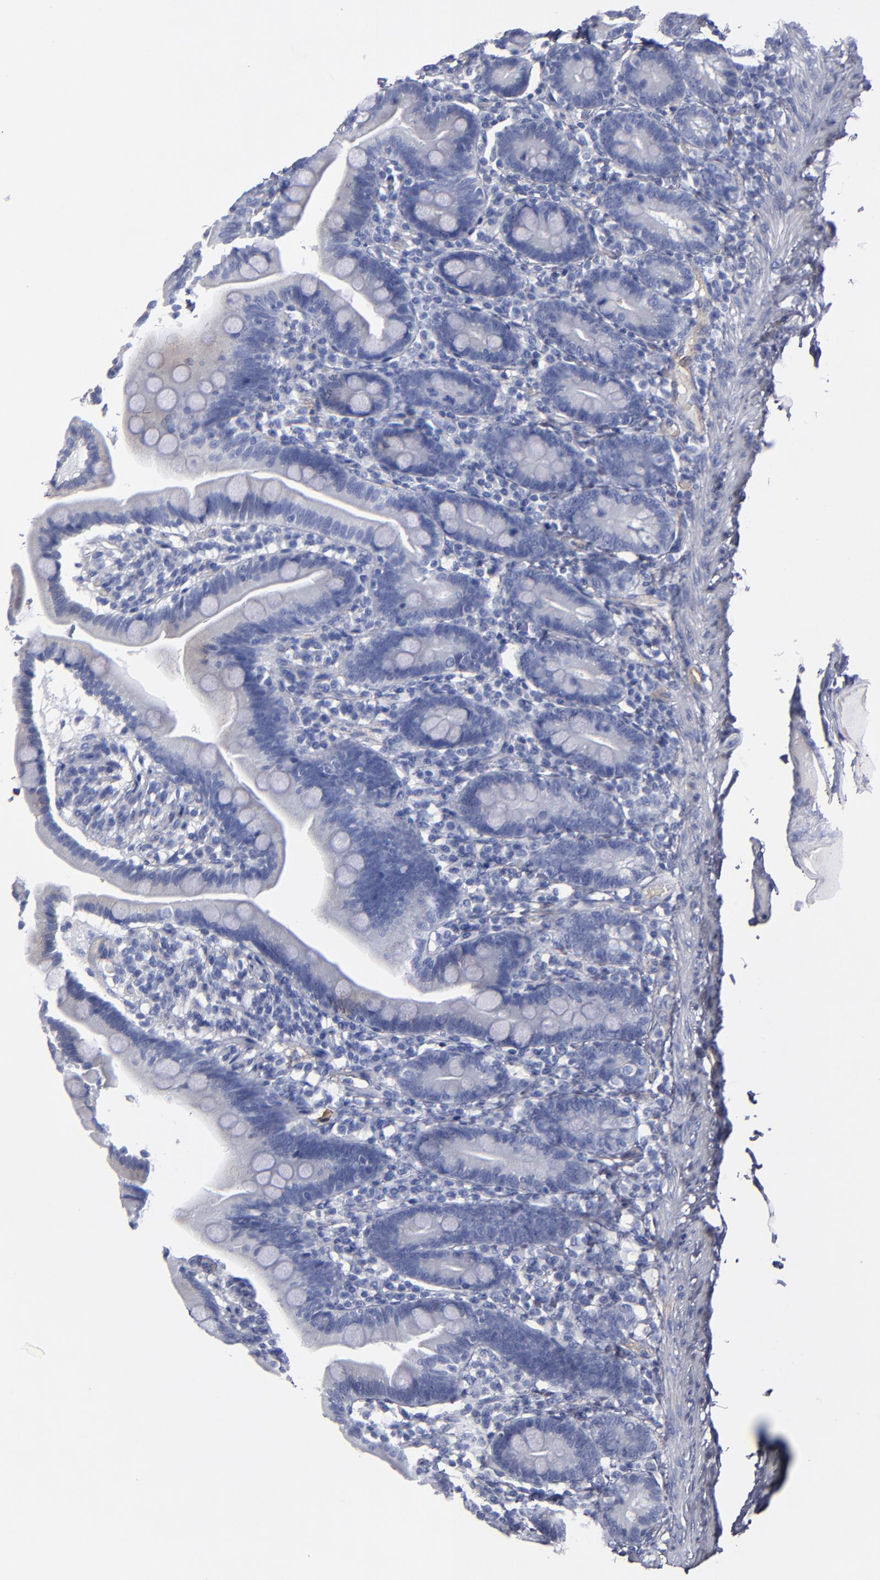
{"staining": {"intensity": "negative", "quantity": "none", "location": "none"}, "tissue": "duodenum", "cell_type": "Glandular cells", "image_type": "normal", "snomed": [{"axis": "morphology", "description": "Normal tissue, NOS"}, {"axis": "topography", "description": "Duodenum"}], "caption": "The micrograph shows no staining of glandular cells in benign duodenum. (DAB immunohistochemistry (IHC), high magnification).", "gene": "TM4SF1", "patient": {"sex": "female", "age": 75}}